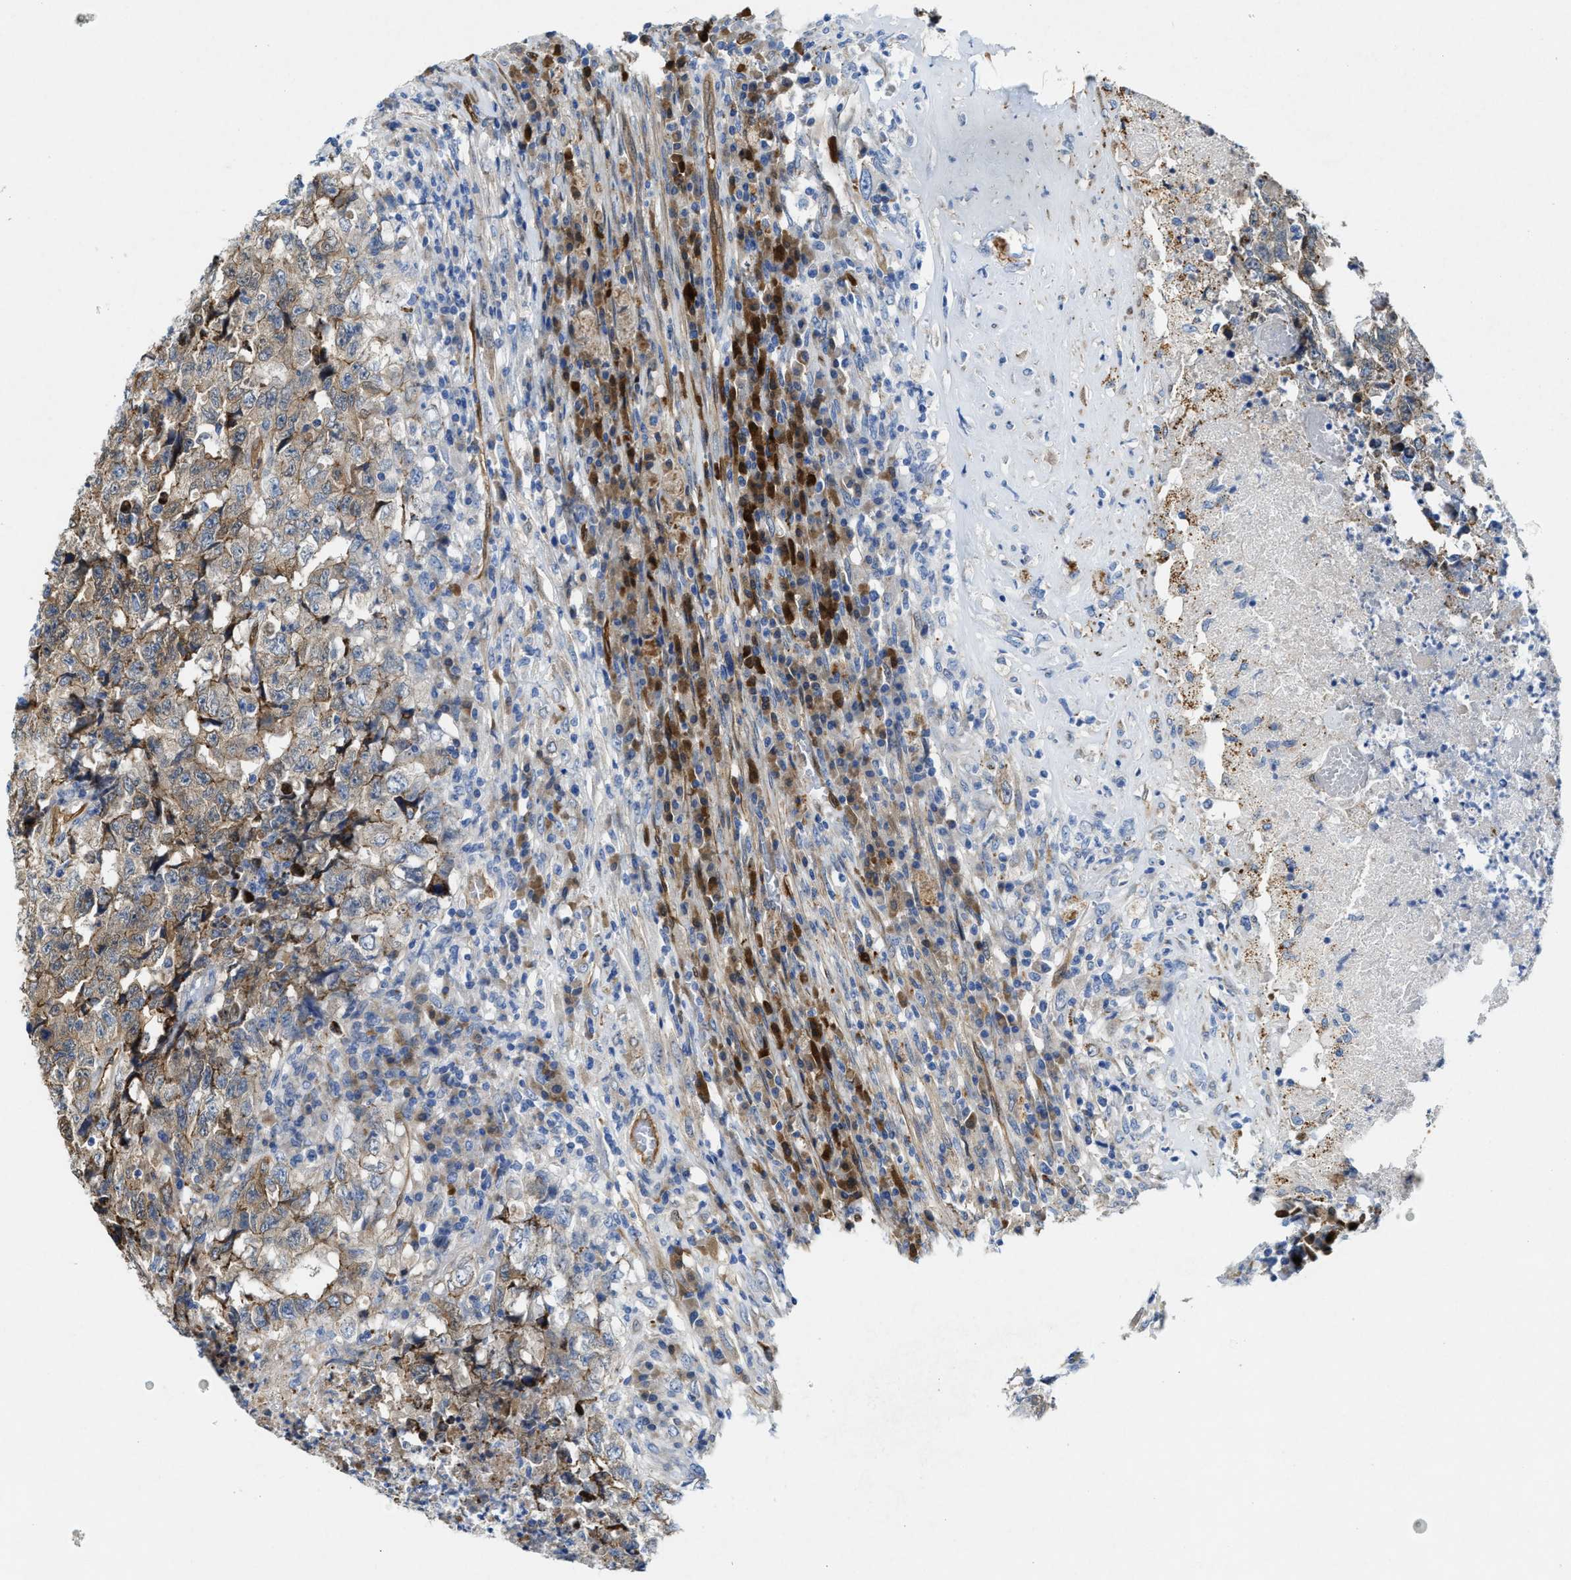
{"staining": {"intensity": "weak", "quantity": "25%-75%", "location": "cytoplasmic/membranous"}, "tissue": "testis cancer", "cell_type": "Tumor cells", "image_type": "cancer", "snomed": [{"axis": "morphology", "description": "Necrosis, NOS"}, {"axis": "morphology", "description": "Carcinoma, Embryonal, NOS"}, {"axis": "topography", "description": "Testis"}], "caption": "Weak cytoplasmic/membranous expression for a protein is seen in approximately 25%-75% of tumor cells of embryonal carcinoma (testis) using immunohistochemistry (IHC).", "gene": "ASS1", "patient": {"sex": "male", "age": 19}}